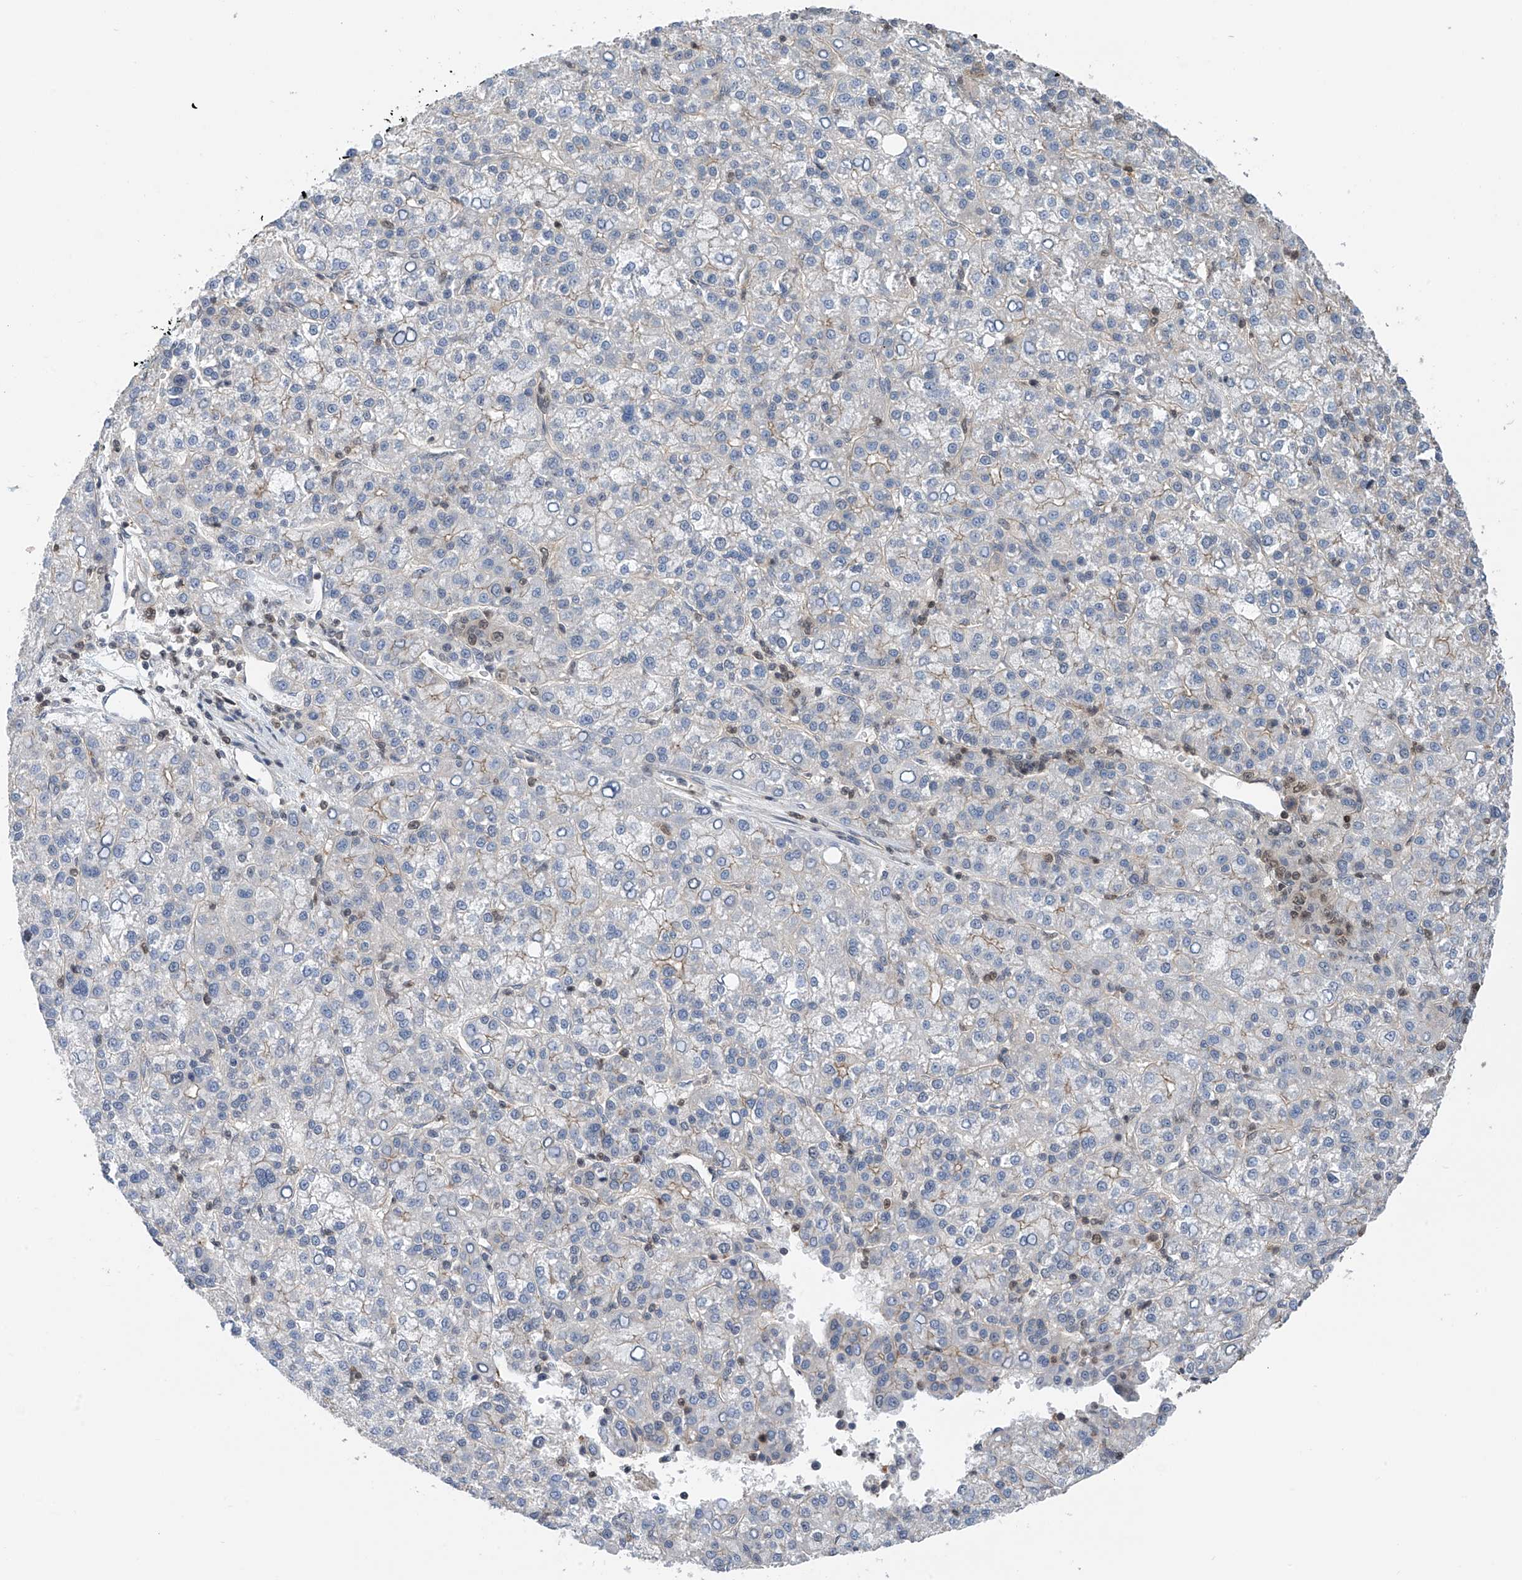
{"staining": {"intensity": "negative", "quantity": "none", "location": "none"}, "tissue": "liver cancer", "cell_type": "Tumor cells", "image_type": "cancer", "snomed": [{"axis": "morphology", "description": "Carcinoma, Hepatocellular, NOS"}, {"axis": "topography", "description": "Liver"}], "caption": "Liver hepatocellular carcinoma was stained to show a protein in brown. There is no significant positivity in tumor cells. (DAB (3,3'-diaminobenzidine) immunohistochemistry (IHC), high magnification).", "gene": "DNAJC9", "patient": {"sex": "female", "age": 58}}